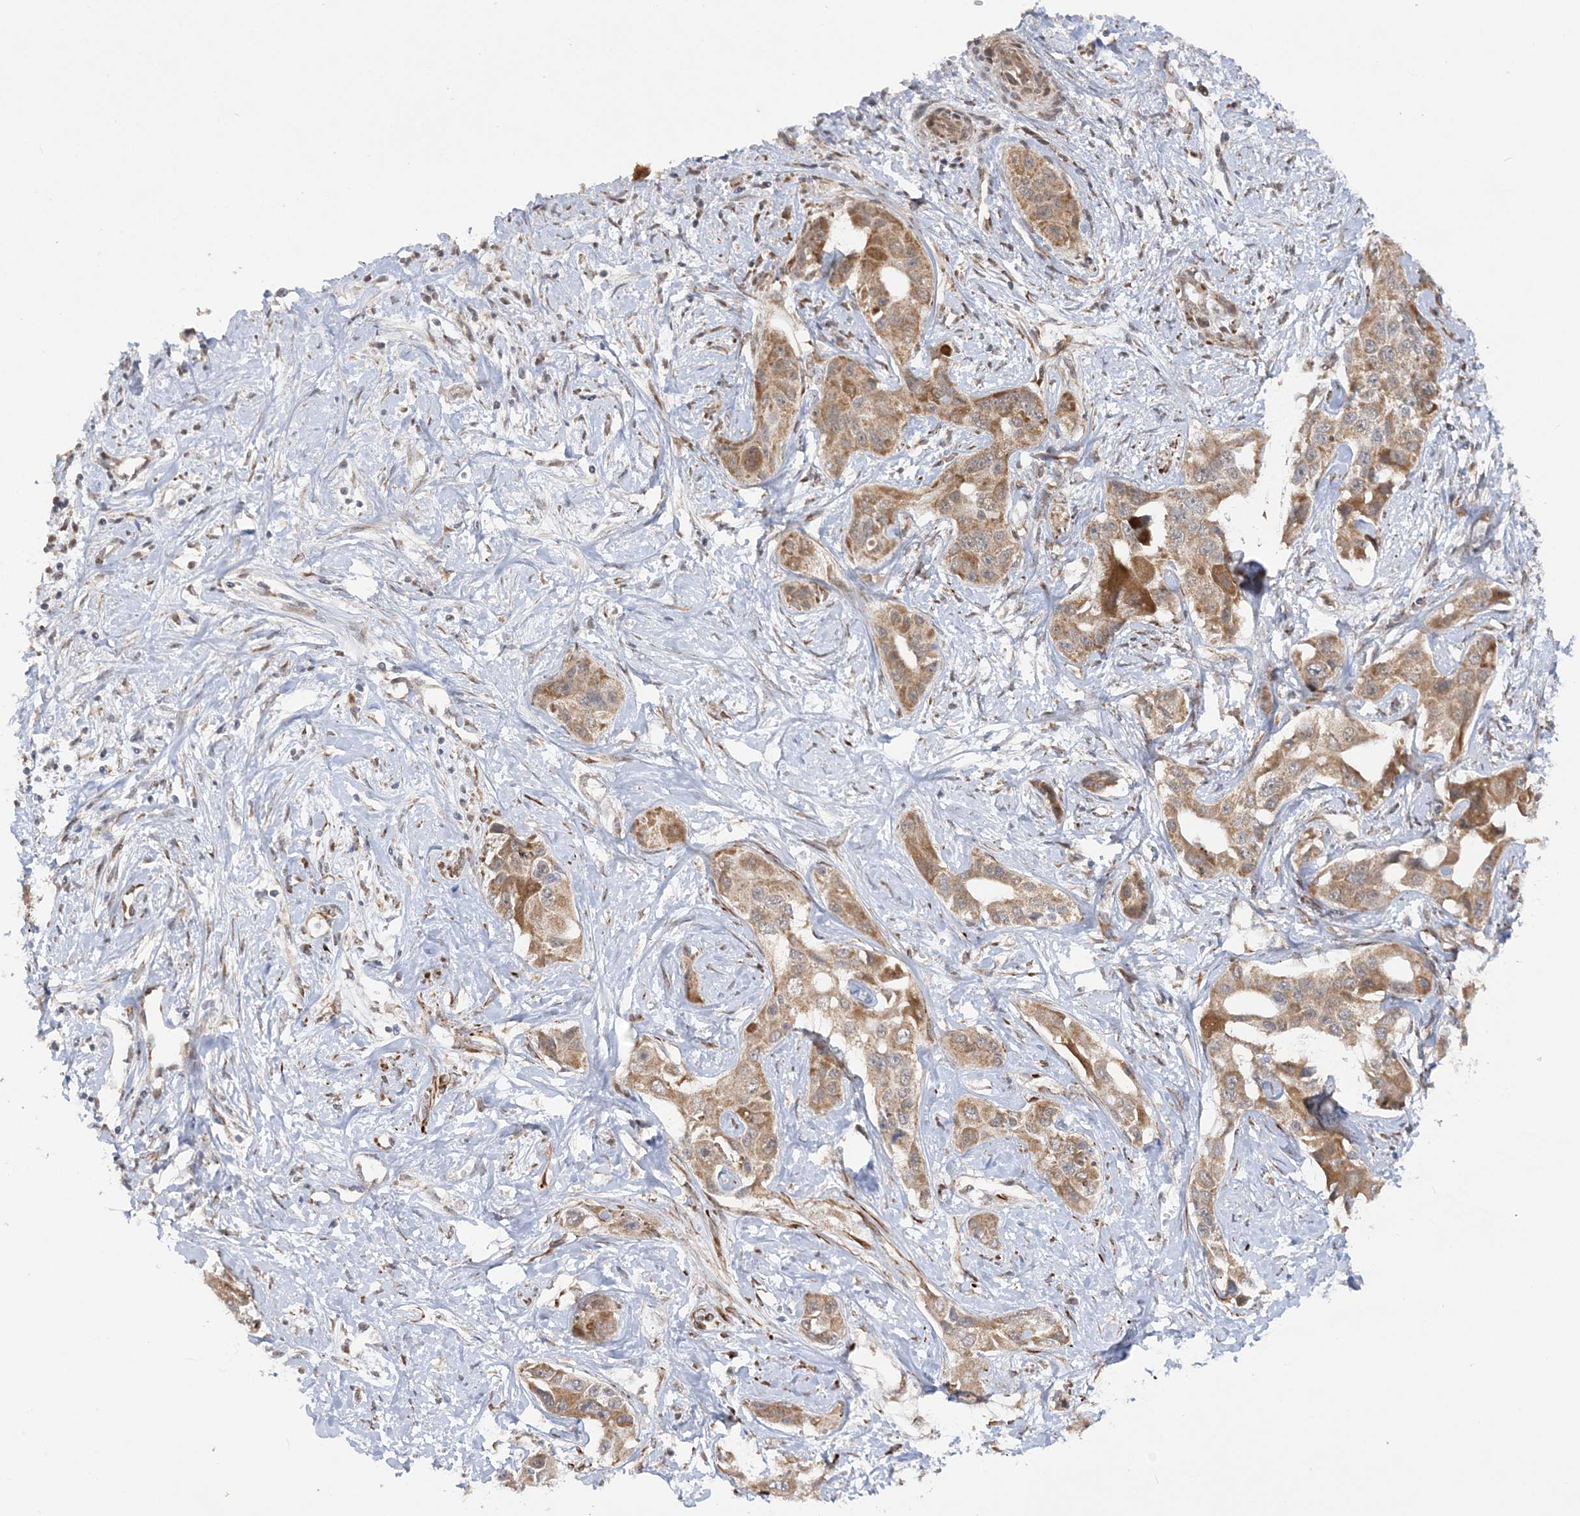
{"staining": {"intensity": "moderate", "quantity": ">75%", "location": "cytoplasmic/membranous"}, "tissue": "liver cancer", "cell_type": "Tumor cells", "image_type": "cancer", "snomed": [{"axis": "morphology", "description": "Cholangiocarcinoma"}, {"axis": "topography", "description": "Liver"}], "caption": "The histopathology image exhibits staining of liver cancer, revealing moderate cytoplasmic/membranous protein positivity (brown color) within tumor cells. (Stains: DAB (3,3'-diaminobenzidine) in brown, nuclei in blue, Microscopy: brightfield microscopy at high magnification).", "gene": "MRPL47", "patient": {"sex": "male", "age": 59}}